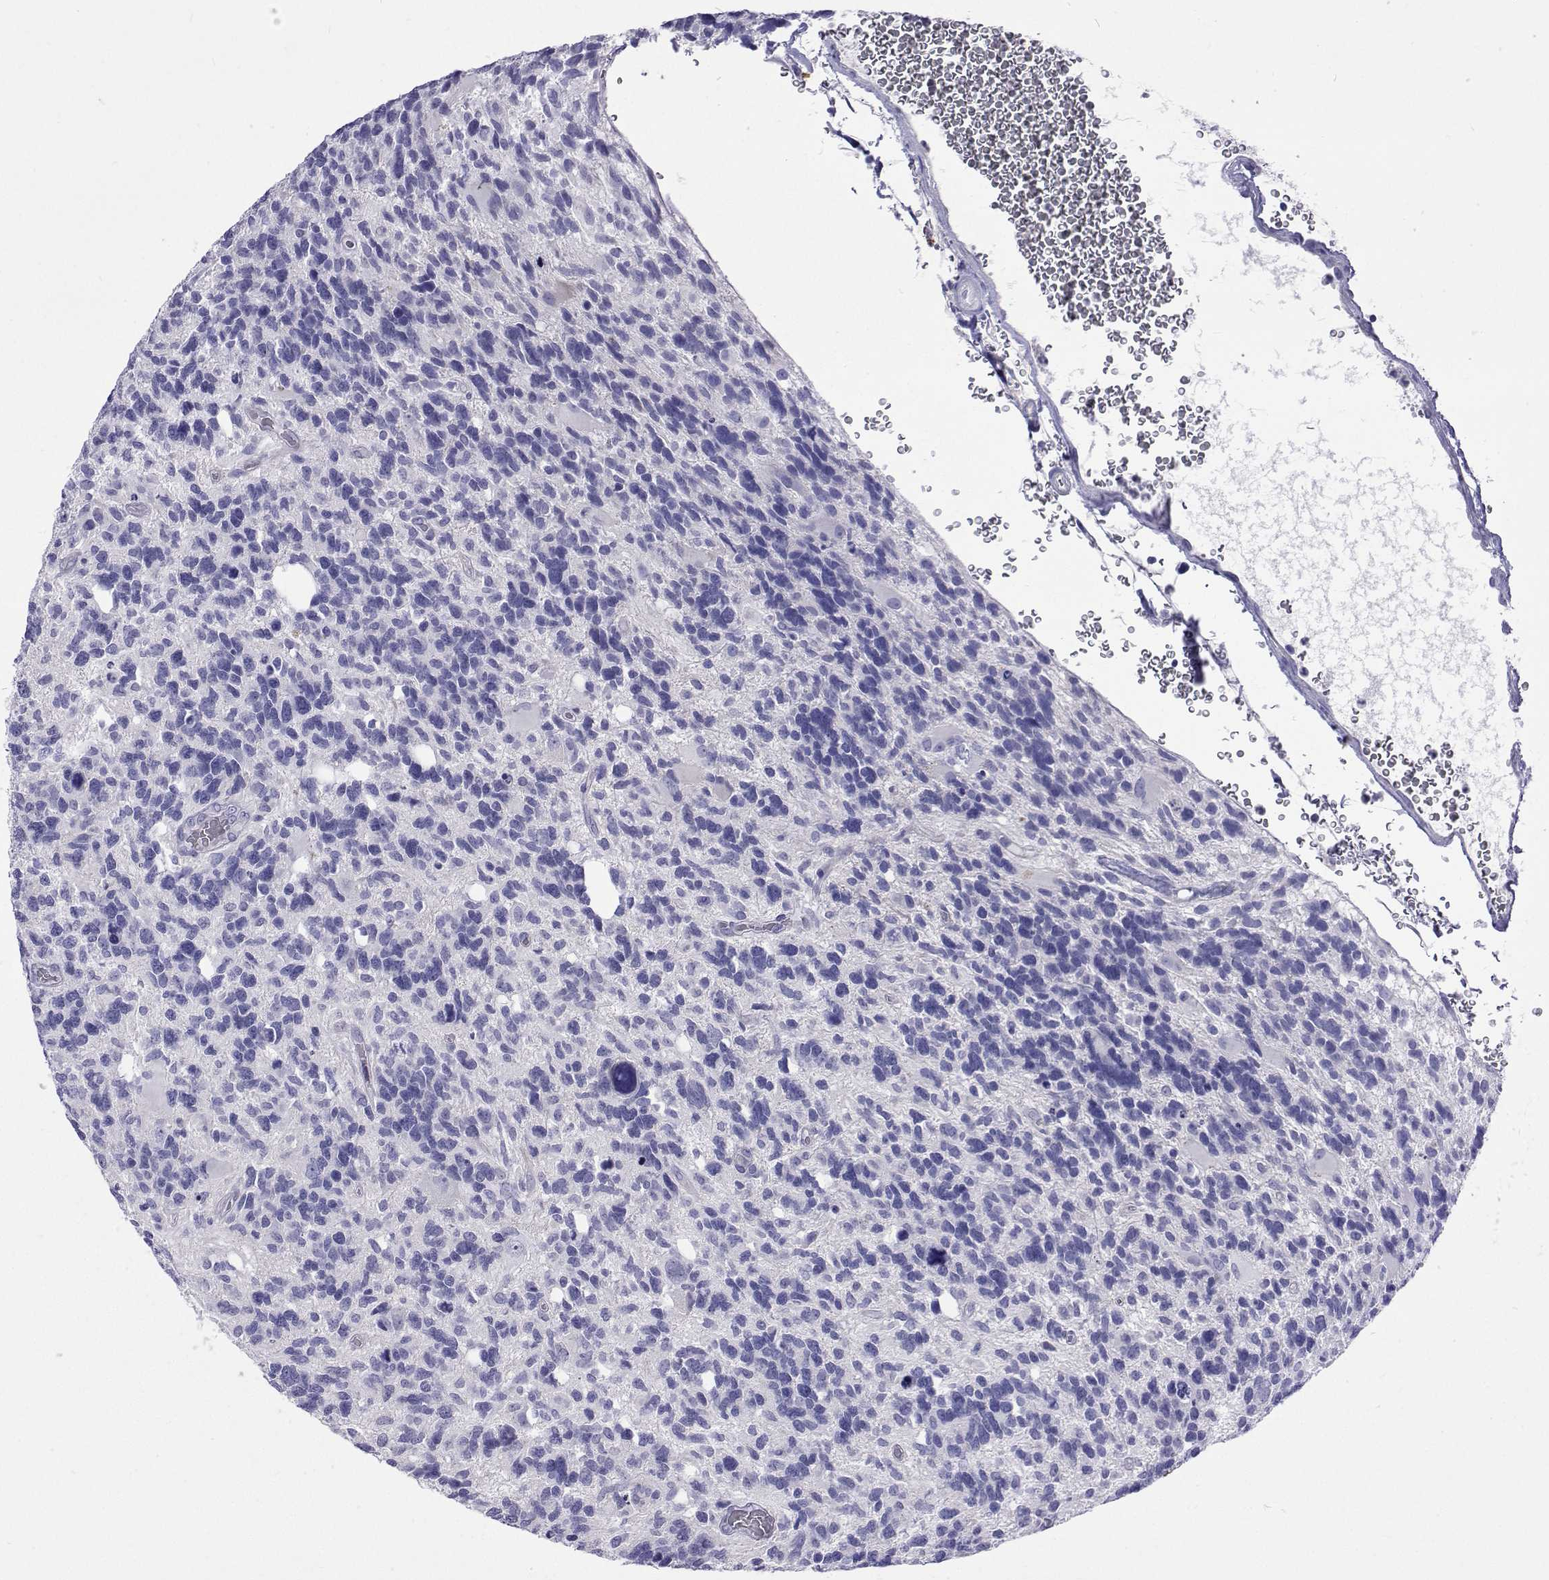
{"staining": {"intensity": "negative", "quantity": "none", "location": "none"}, "tissue": "glioma", "cell_type": "Tumor cells", "image_type": "cancer", "snomed": [{"axis": "morphology", "description": "Glioma, malignant, High grade"}, {"axis": "topography", "description": "Brain"}], "caption": "Photomicrograph shows no significant protein expression in tumor cells of malignant glioma (high-grade).", "gene": "UMODL1", "patient": {"sex": "male", "age": 49}}